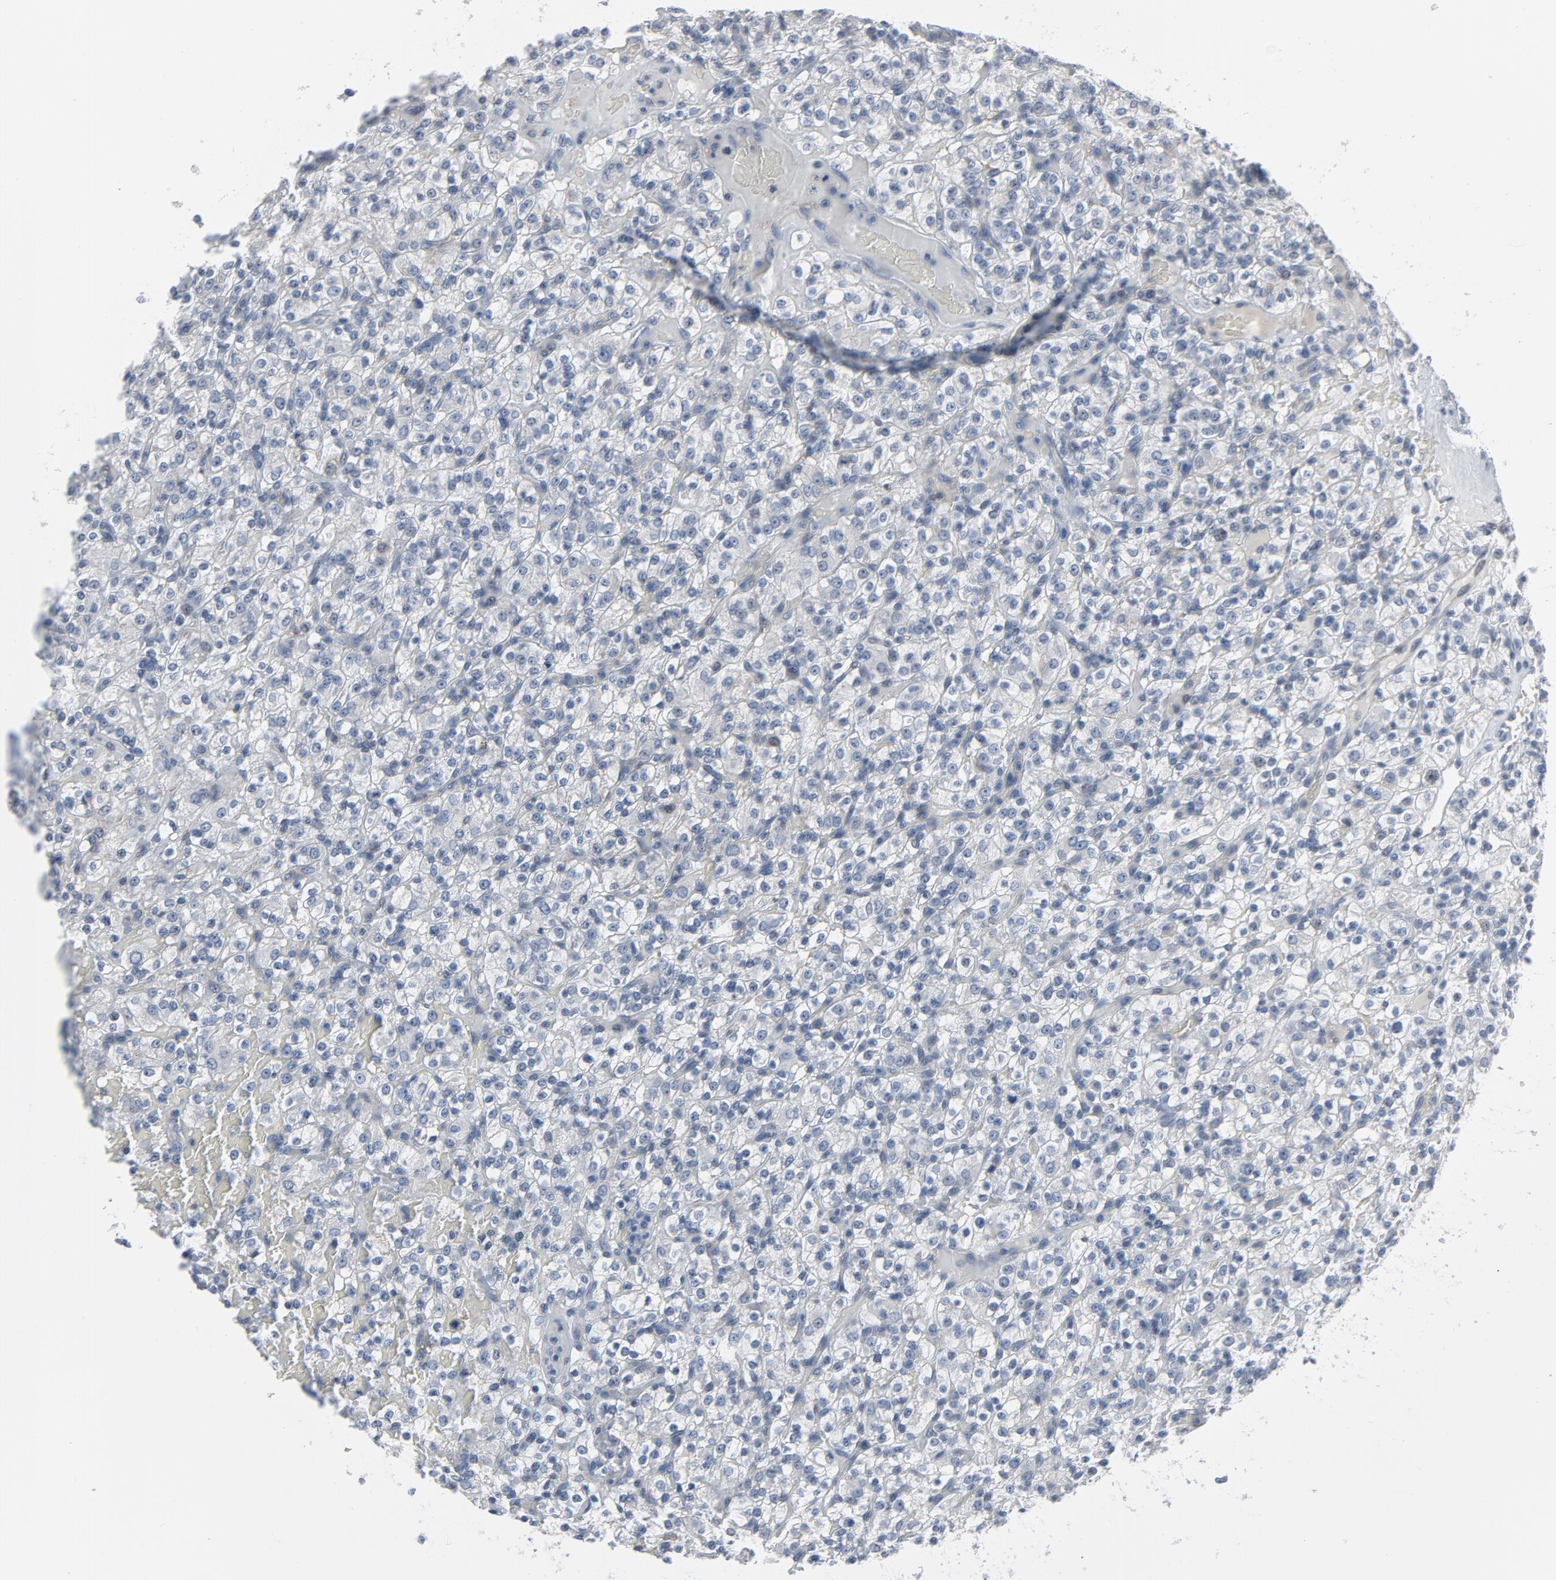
{"staining": {"intensity": "negative", "quantity": "none", "location": "none"}, "tissue": "renal cancer", "cell_type": "Tumor cells", "image_type": "cancer", "snomed": [{"axis": "morphology", "description": "Normal tissue, NOS"}, {"axis": "morphology", "description": "Adenocarcinoma, NOS"}, {"axis": "topography", "description": "Kidney"}], "caption": "Immunohistochemistry micrograph of human adenocarcinoma (renal) stained for a protein (brown), which reveals no positivity in tumor cells.", "gene": "GPX2", "patient": {"sex": "female", "age": 72}}